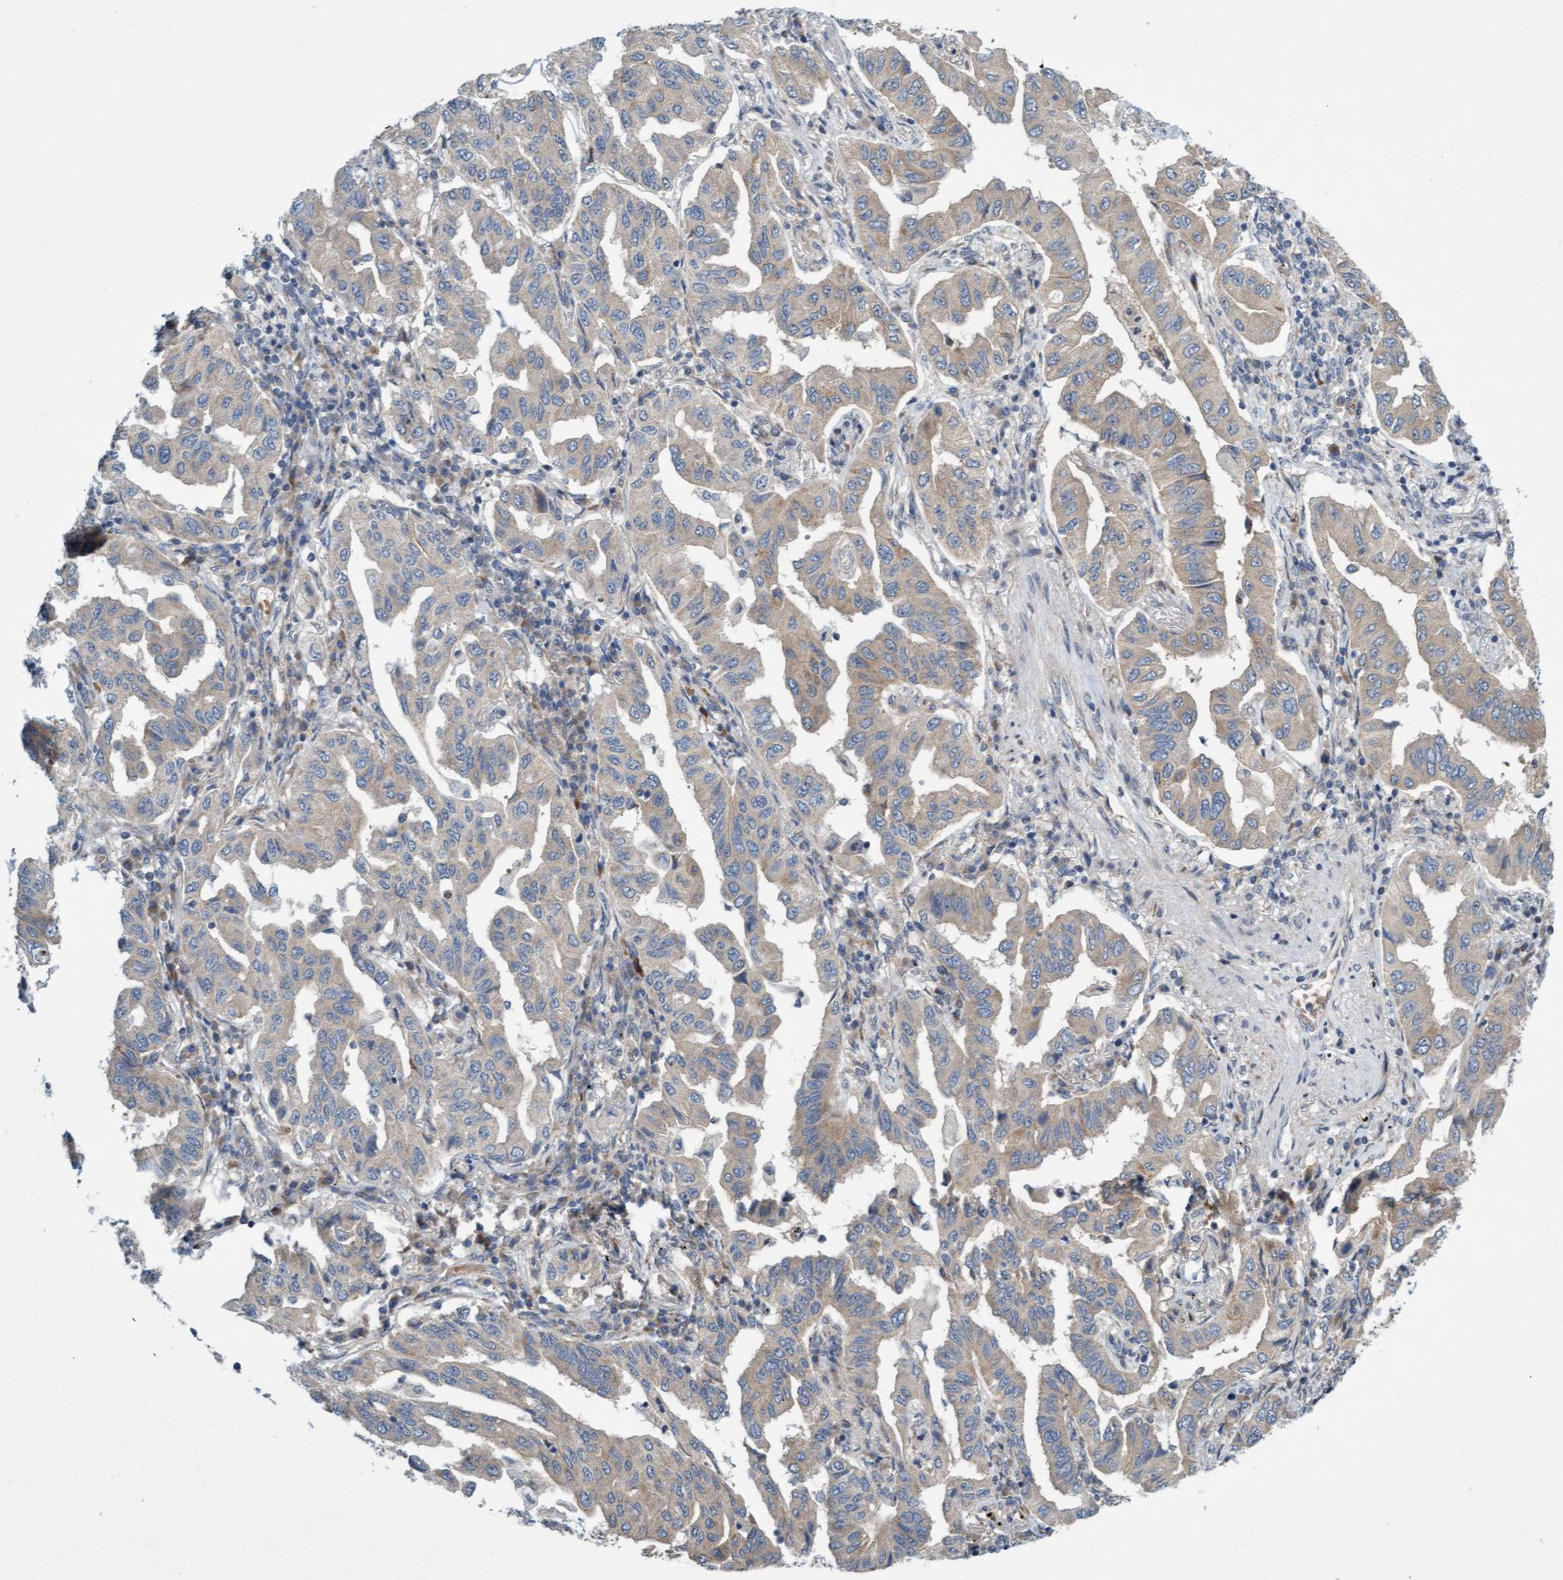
{"staining": {"intensity": "weak", "quantity": "25%-75%", "location": "cytoplasmic/membranous"}, "tissue": "lung cancer", "cell_type": "Tumor cells", "image_type": "cancer", "snomed": [{"axis": "morphology", "description": "Adenocarcinoma, NOS"}, {"axis": "topography", "description": "Lung"}], "caption": "IHC histopathology image of lung cancer stained for a protein (brown), which shows low levels of weak cytoplasmic/membranous staining in approximately 25%-75% of tumor cells.", "gene": "DDHD2", "patient": {"sex": "female", "age": 65}}